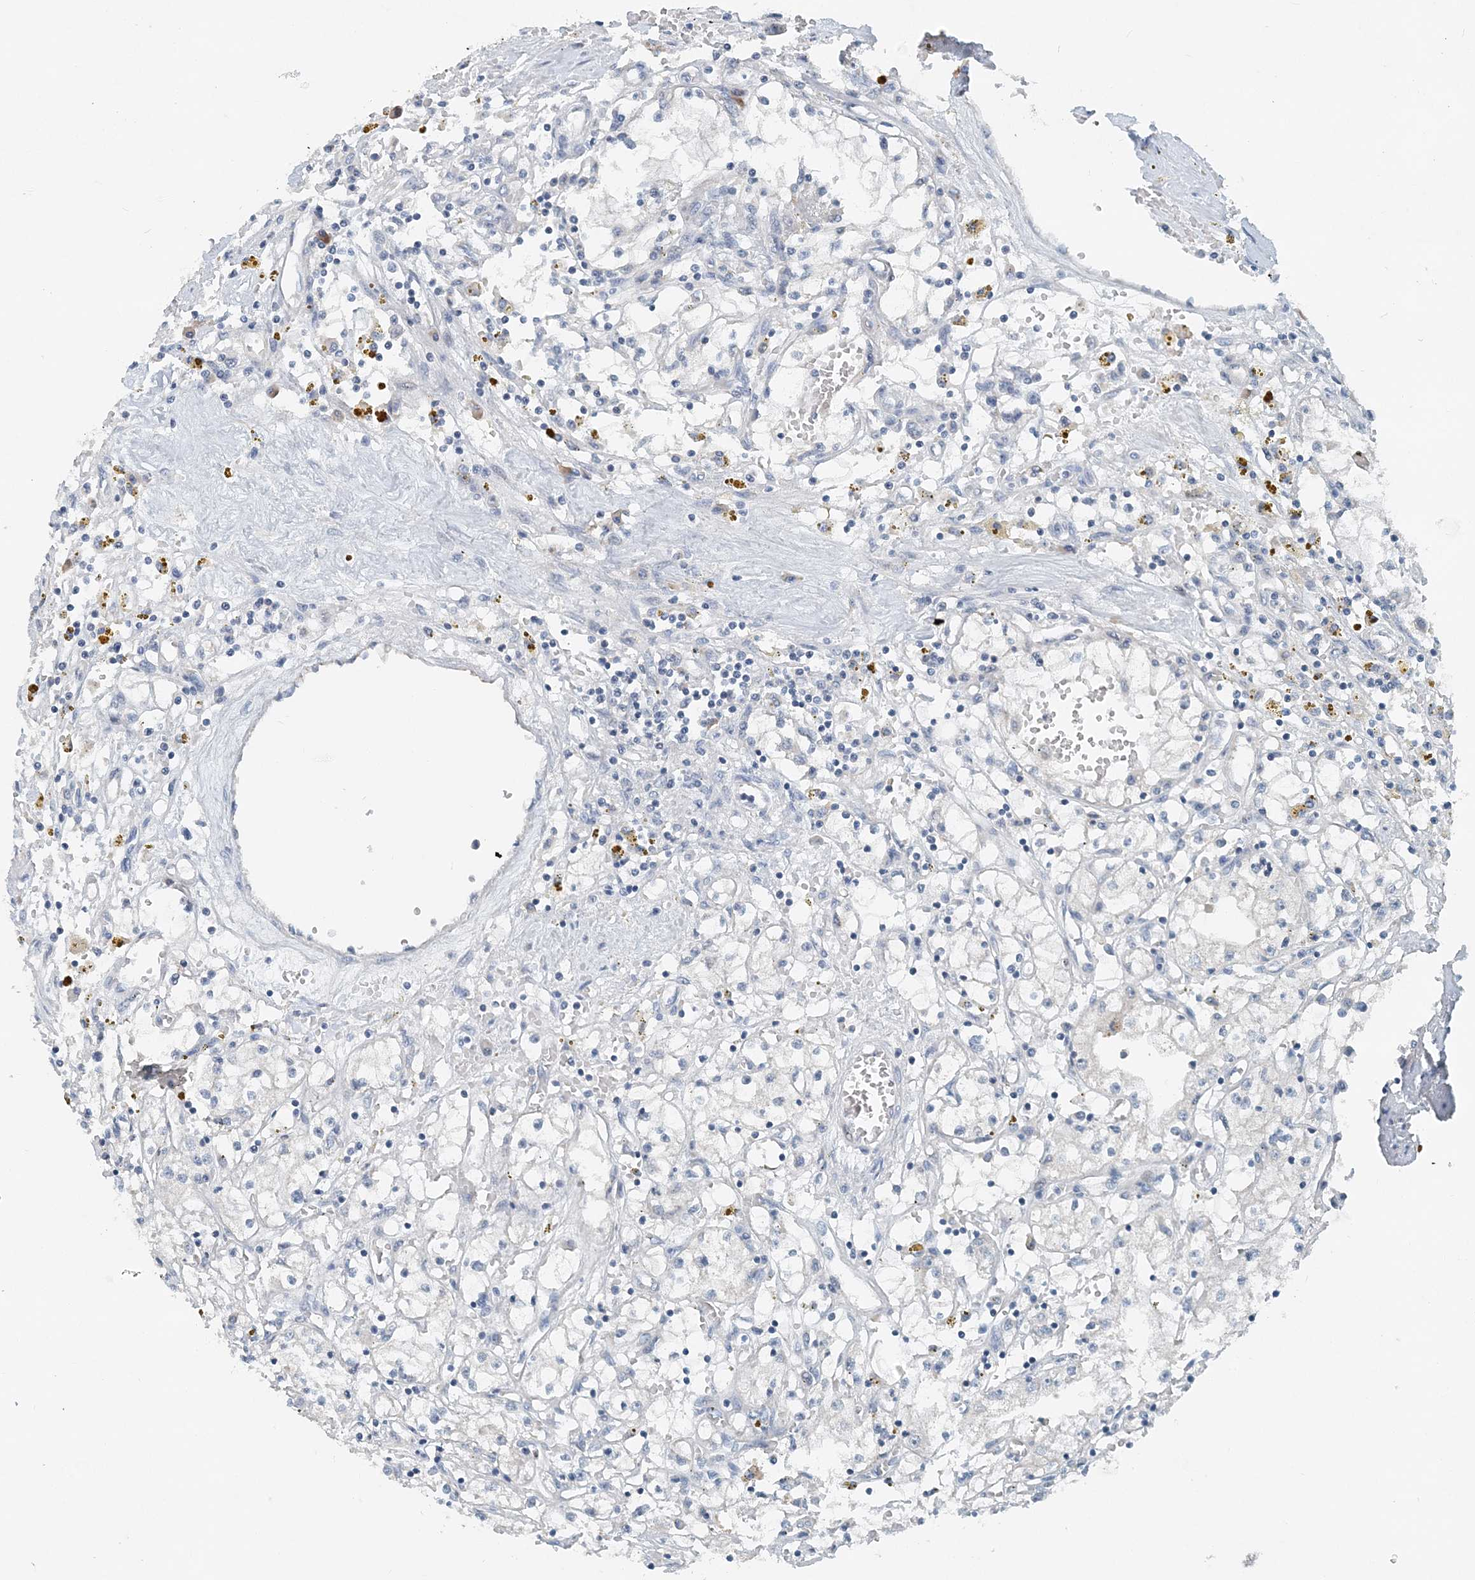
{"staining": {"intensity": "negative", "quantity": "none", "location": "none"}, "tissue": "renal cancer", "cell_type": "Tumor cells", "image_type": "cancer", "snomed": [{"axis": "morphology", "description": "Adenocarcinoma, NOS"}, {"axis": "topography", "description": "Kidney"}], "caption": "Renal cancer stained for a protein using immunohistochemistry reveals no expression tumor cells.", "gene": "EEF1A2", "patient": {"sex": "male", "age": 56}}